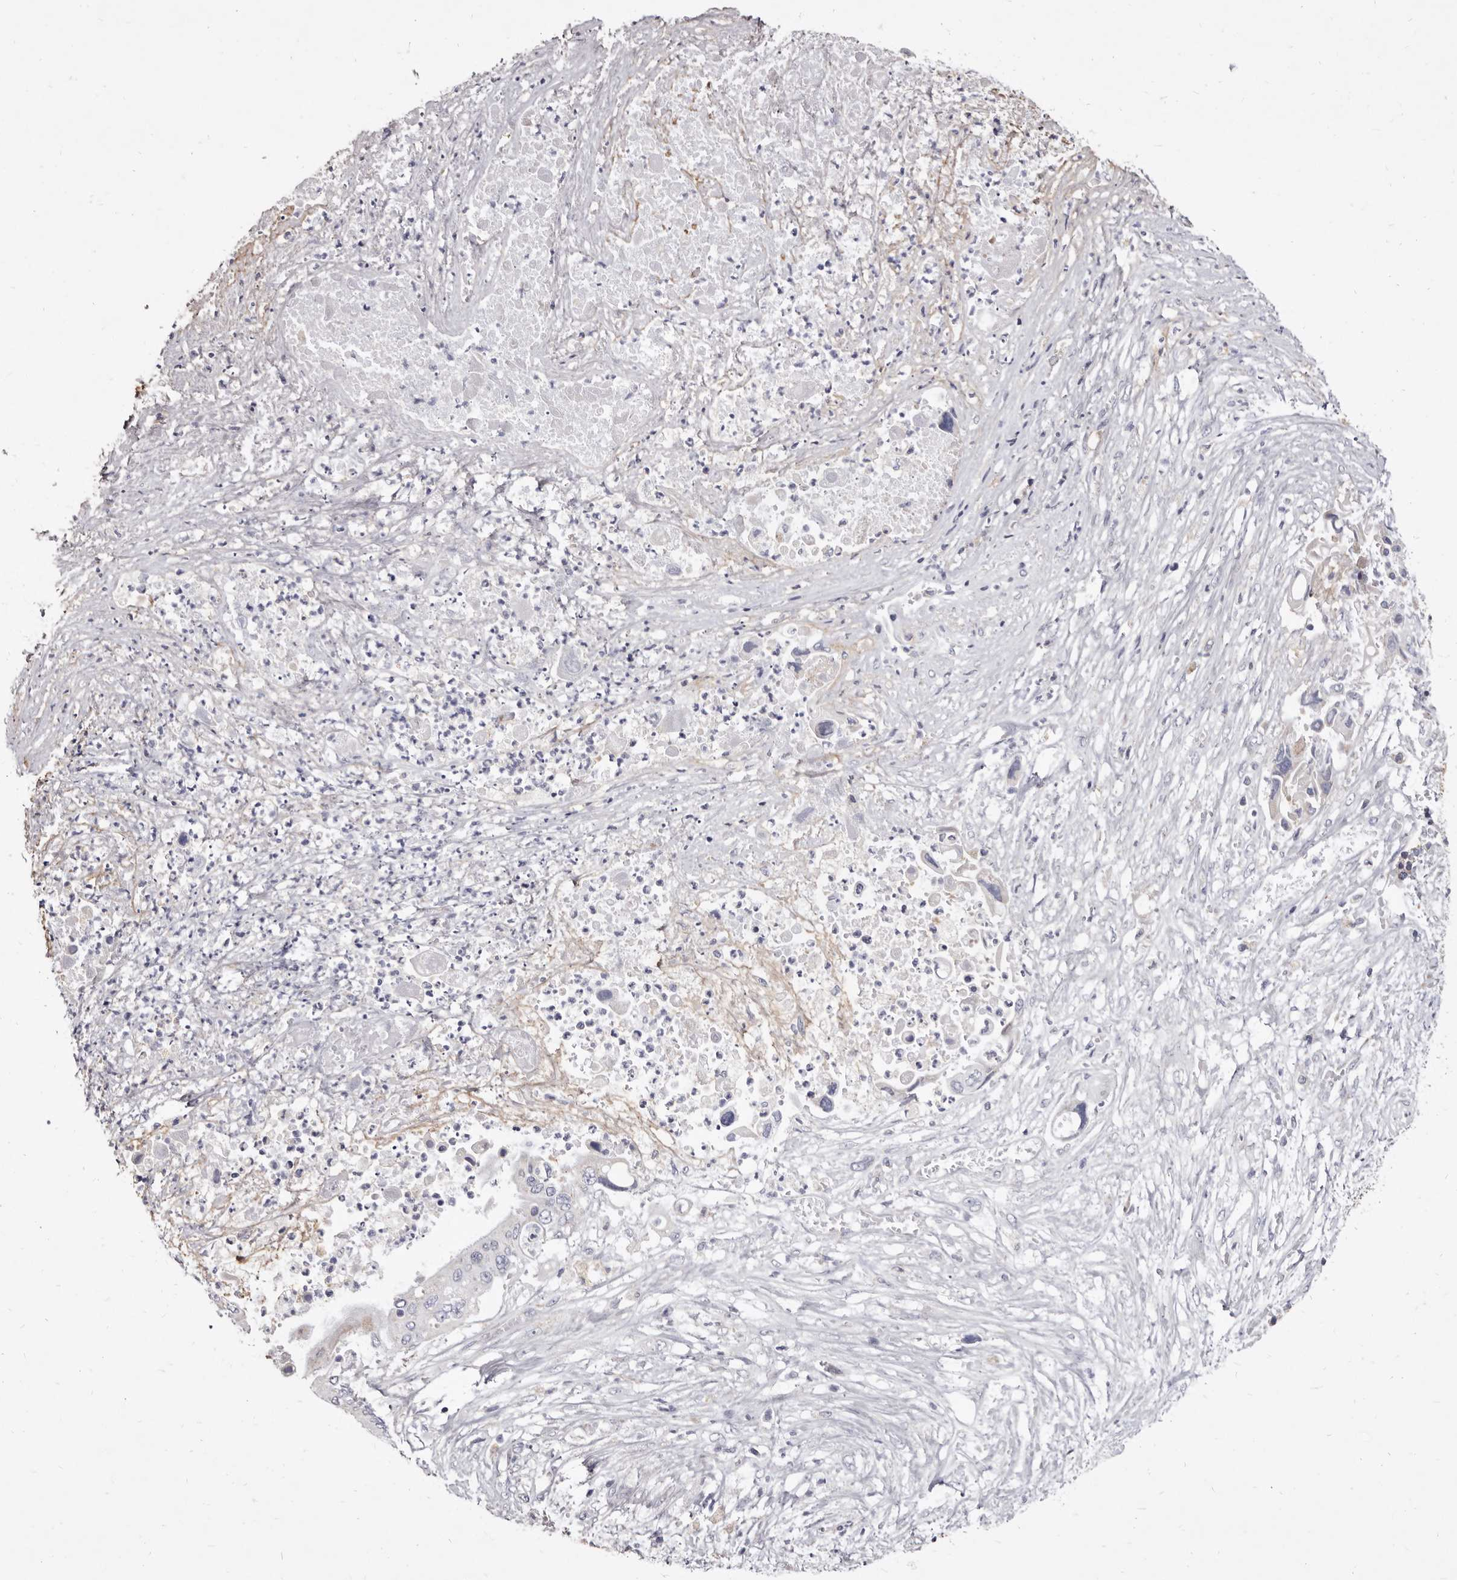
{"staining": {"intensity": "negative", "quantity": "none", "location": "none"}, "tissue": "pancreatic cancer", "cell_type": "Tumor cells", "image_type": "cancer", "snomed": [{"axis": "morphology", "description": "Adenocarcinoma, NOS"}, {"axis": "topography", "description": "Pancreas"}], "caption": "Tumor cells are negative for protein expression in human pancreatic cancer (adenocarcinoma). (Stains: DAB (3,3'-diaminobenzidine) immunohistochemistry with hematoxylin counter stain, Microscopy: brightfield microscopy at high magnification).", "gene": "CYP2E1", "patient": {"sex": "male", "age": 66}}